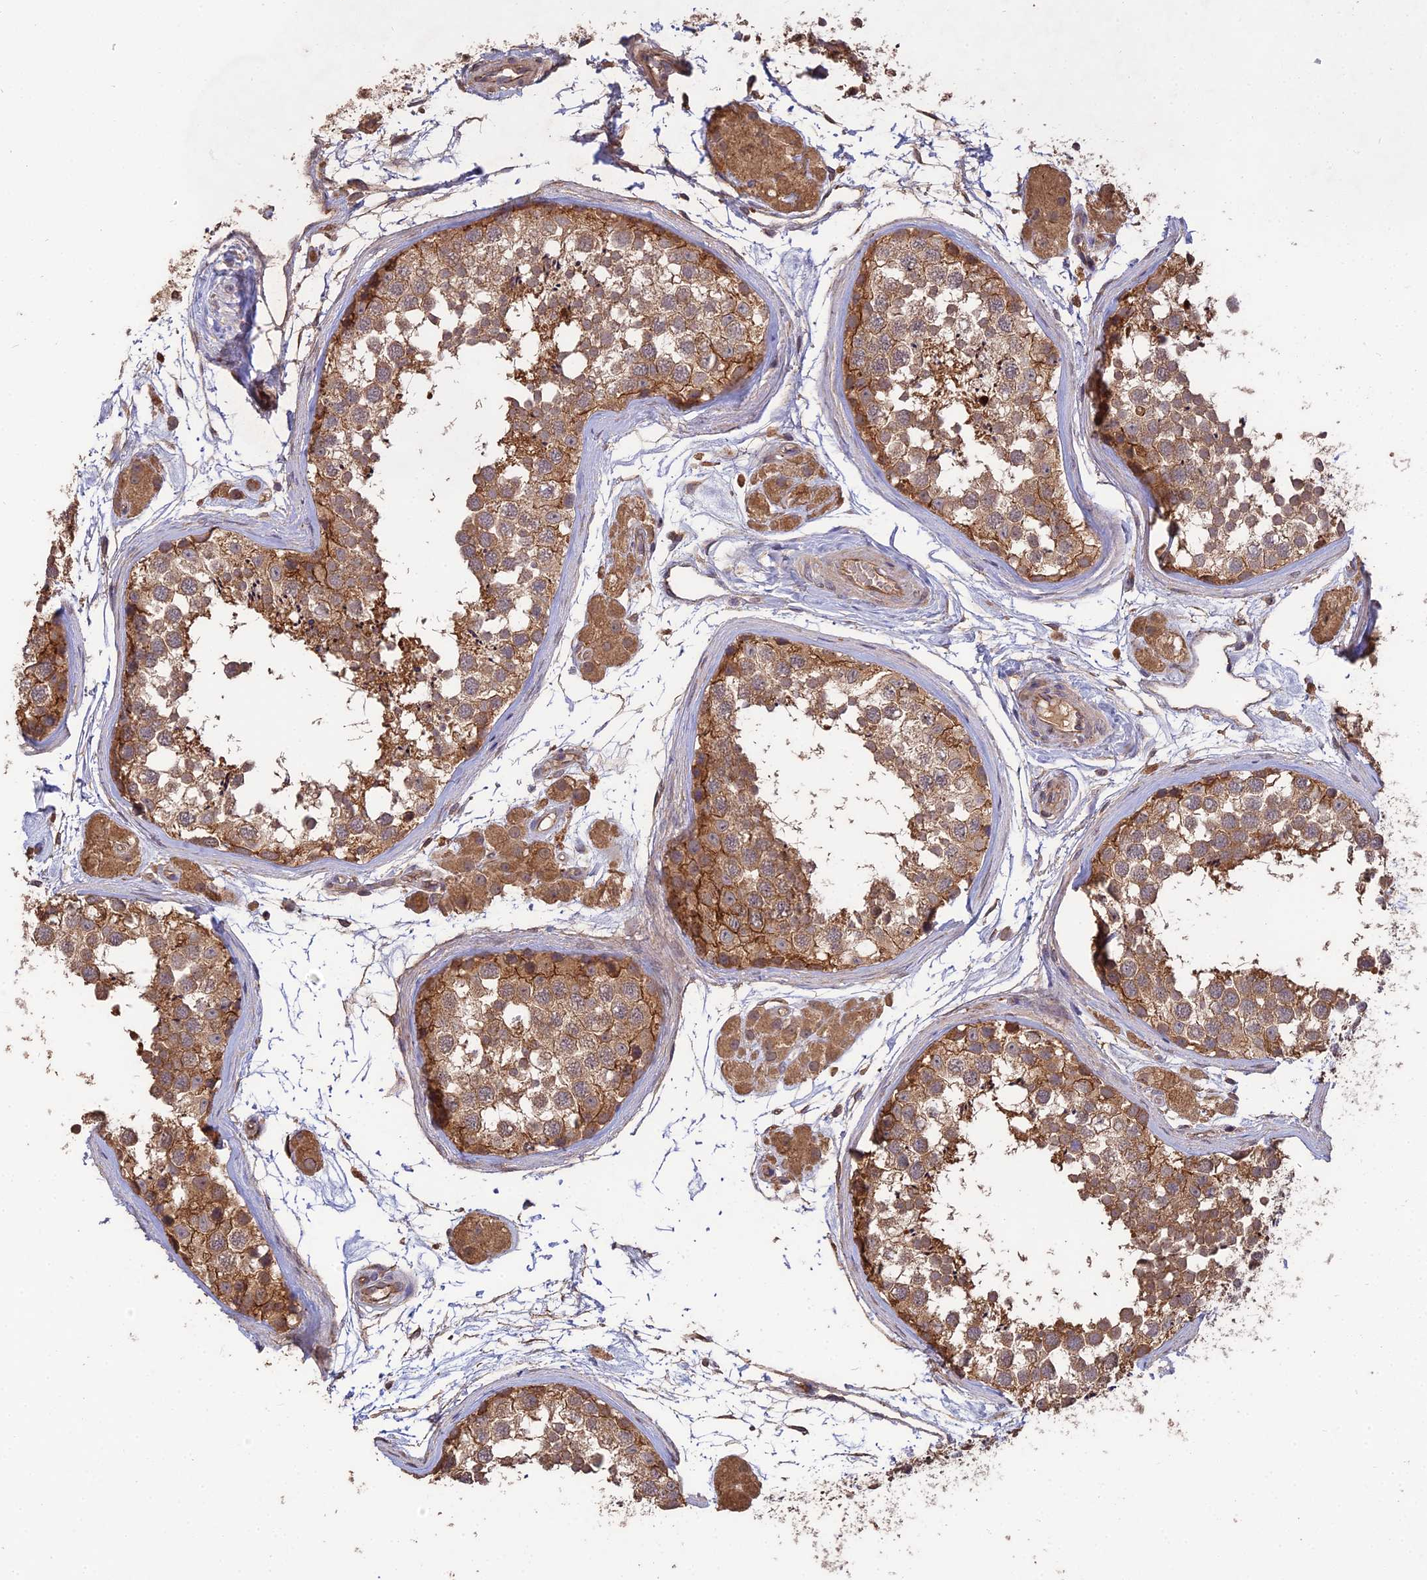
{"staining": {"intensity": "moderate", "quantity": ">75%", "location": "cytoplasmic/membranous"}, "tissue": "testis", "cell_type": "Cells in seminiferous ducts", "image_type": "normal", "snomed": [{"axis": "morphology", "description": "Normal tissue, NOS"}, {"axis": "topography", "description": "Testis"}], "caption": "DAB immunohistochemical staining of normal human testis reveals moderate cytoplasmic/membranous protein positivity in approximately >75% of cells in seminiferous ducts. Immunohistochemistry stains the protein of interest in brown and the nuclei are stained blue.", "gene": "ARHGAP40", "patient": {"sex": "male", "age": 56}}